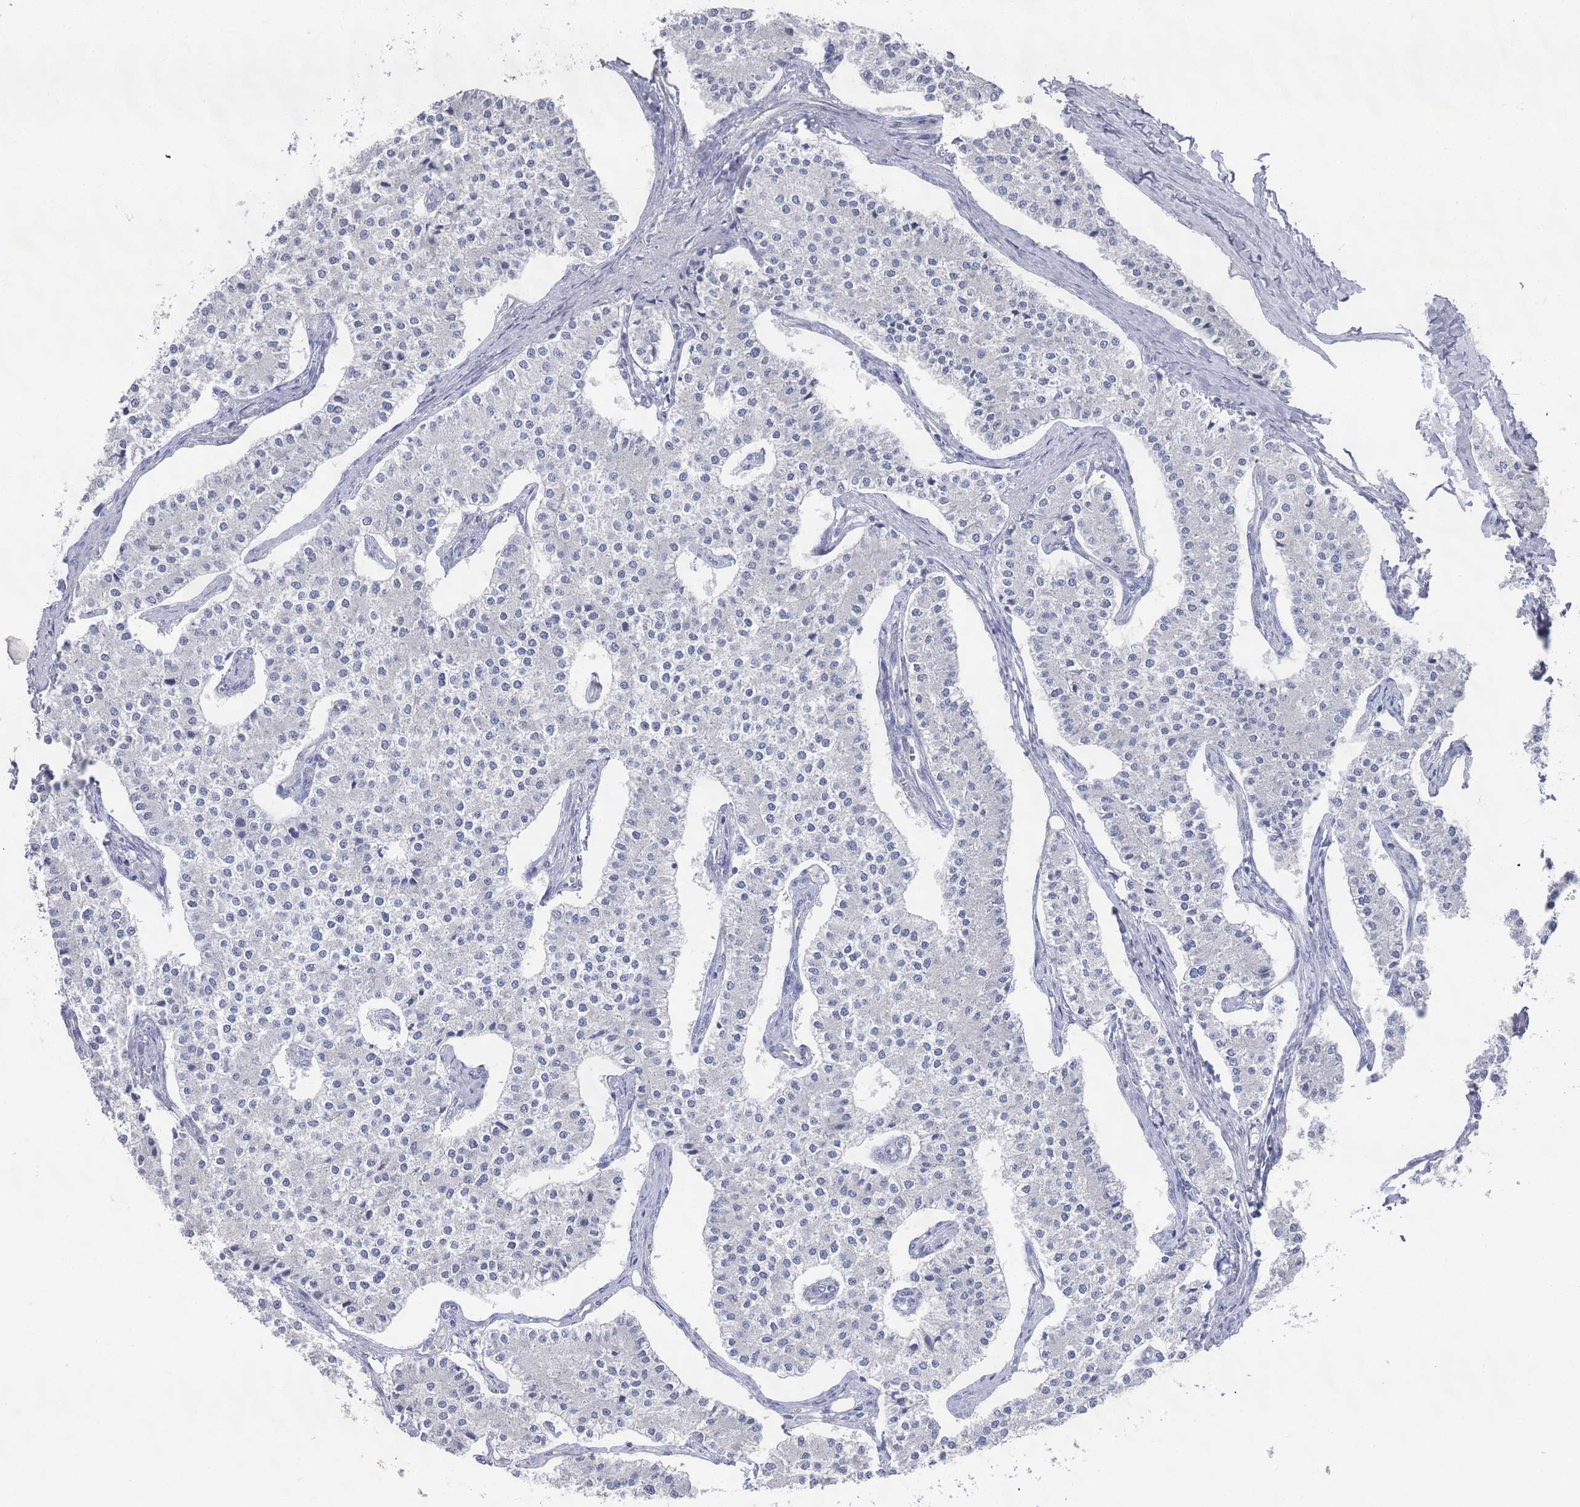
{"staining": {"intensity": "negative", "quantity": "none", "location": "none"}, "tissue": "carcinoid", "cell_type": "Tumor cells", "image_type": "cancer", "snomed": [{"axis": "morphology", "description": "Carcinoid, malignant, NOS"}, {"axis": "topography", "description": "Colon"}], "caption": "High magnification brightfield microscopy of carcinoid stained with DAB (3,3'-diaminobenzidine) (brown) and counterstained with hematoxylin (blue): tumor cells show no significant positivity.", "gene": "PROM2", "patient": {"sex": "female", "age": 52}}